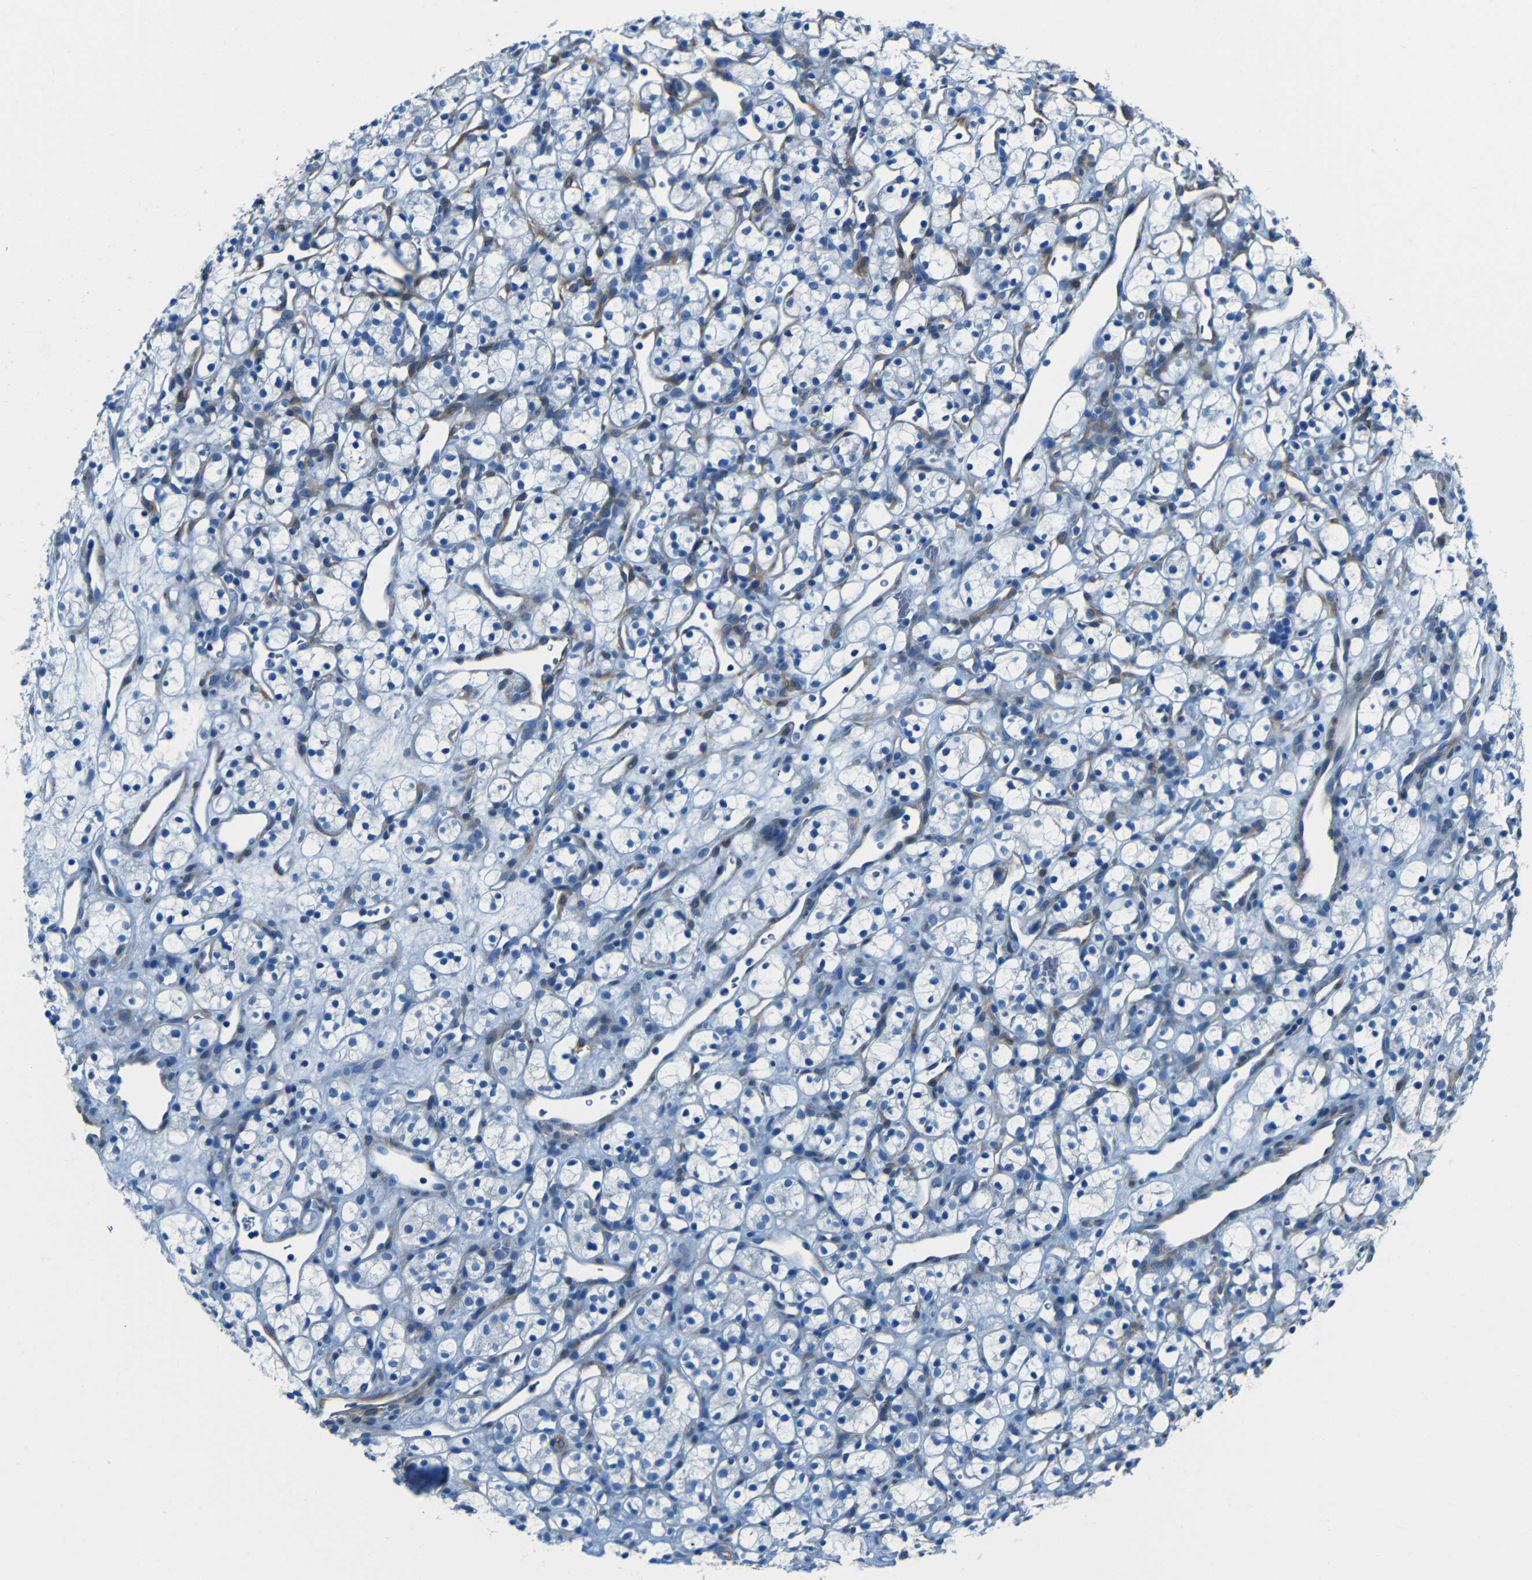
{"staining": {"intensity": "negative", "quantity": "none", "location": "none"}, "tissue": "renal cancer", "cell_type": "Tumor cells", "image_type": "cancer", "snomed": [{"axis": "morphology", "description": "Adenocarcinoma, NOS"}, {"axis": "topography", "description": "Kidney"}], "caption": "Immunohistochemistry of human renal cancer (adenocarcinoma) reveals no positivity in tumor cells.", "gene": "MAP2", "patient": {"sex": "female", "age": 60}}